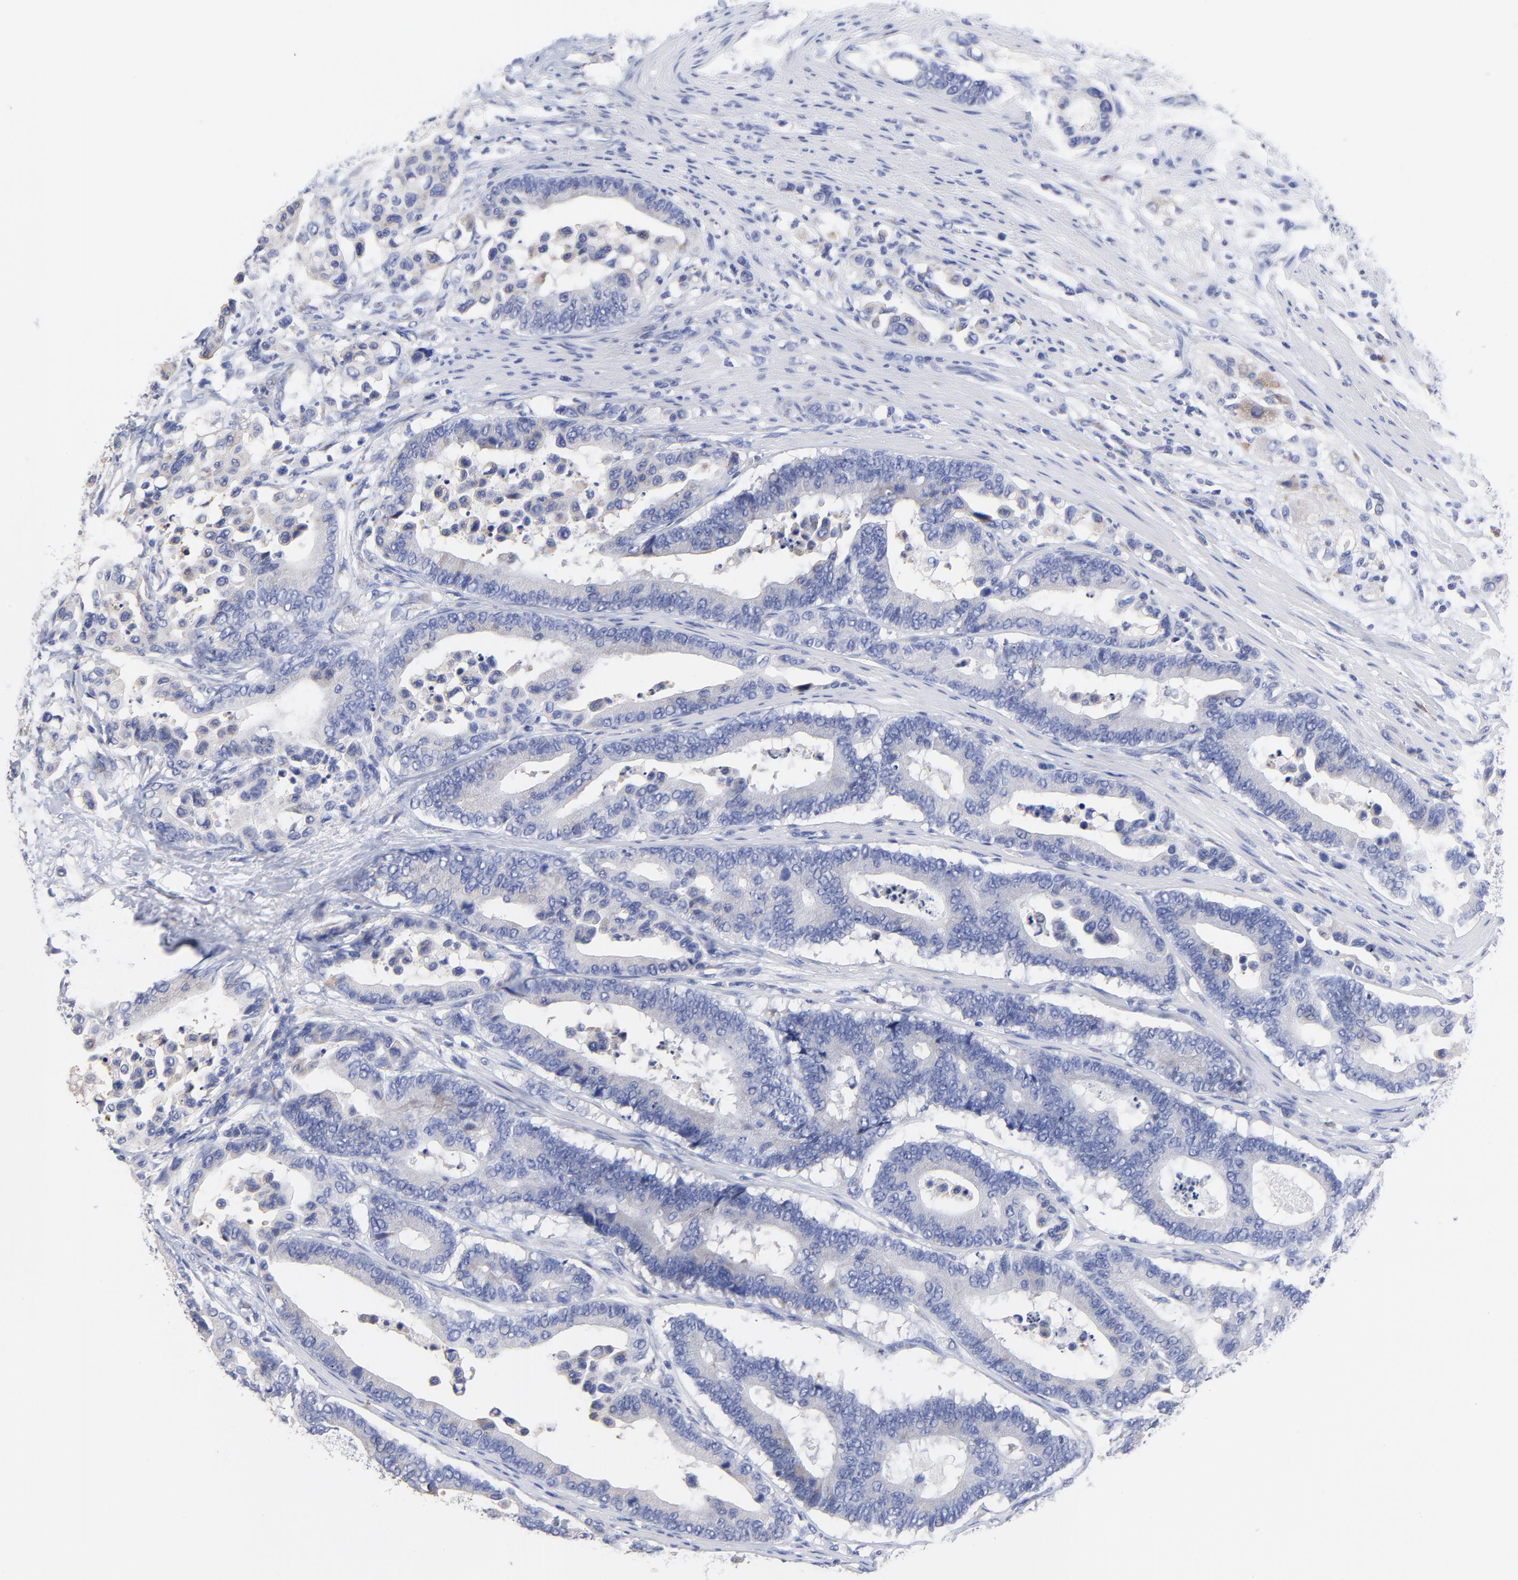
{"staining": {"intensity": "weak", "quantity": "<25%", "location": "cytoplasmic/membranous"}, "tissue": "colorectal cancer", "cell_type": "Tumor cells", "image_type": "cancer", "snomed": [{"axis": "morphology", "description": "Normal tissue, NOS"}, {"axis": "morphology", "description": "Adenocarcinoma, NOS"}, {"axis": "topography", "description": "Colon"}], "caption": "High magnification brightfield microscopy of colorectal adenocarcinoma stained with DAB (3,3'-diaminobenzidine) (brown) and counterstained with hematoxylin (blue): tumor cells show no significant staining.", "gene": "LAX1", "patient": {"sex": "male", "age": 82}}